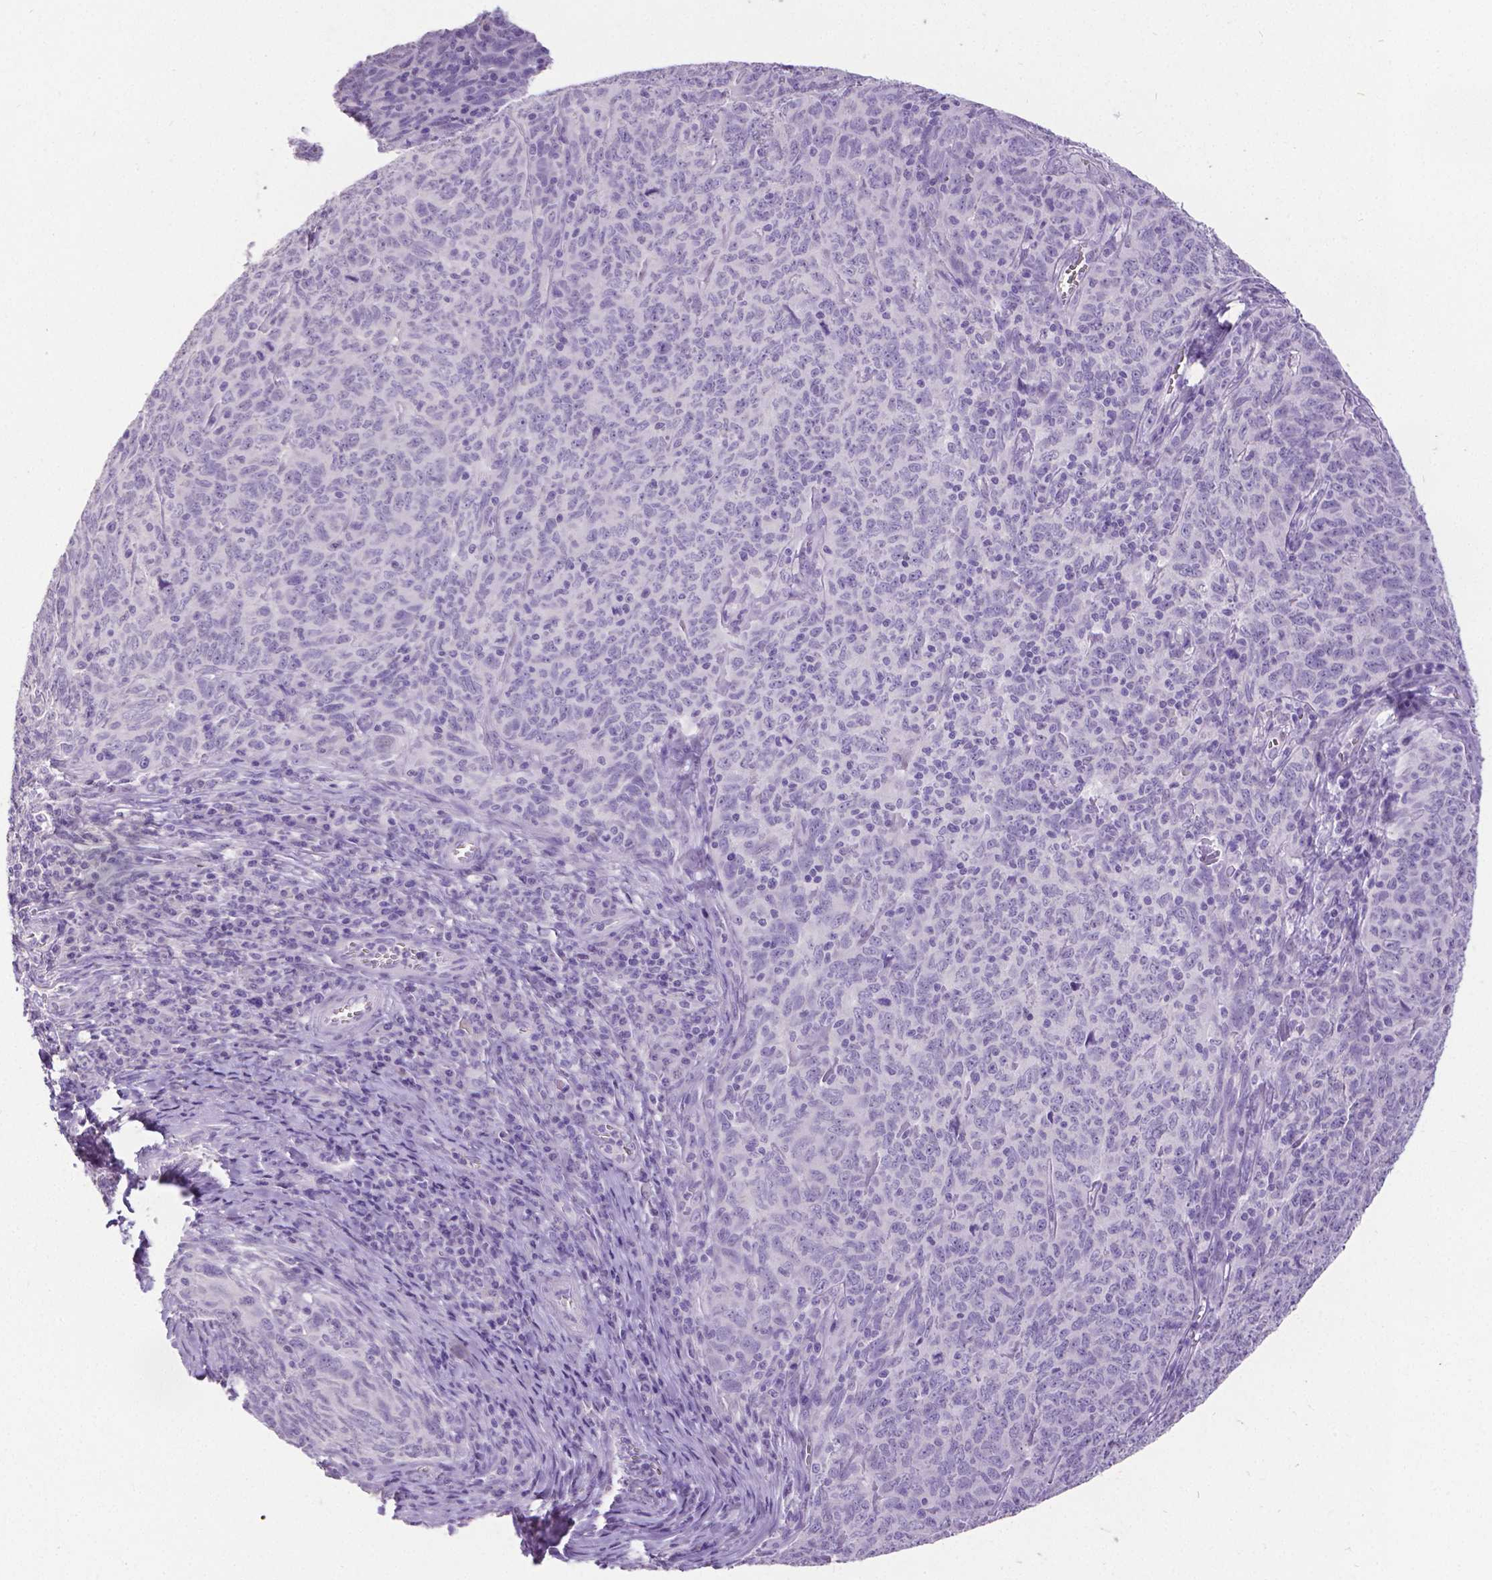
{"staining": {"intensity": "negative", "quantity": "none", "location": "none"}, "tissue": "skin cancer", "cell_type": "Tumor cells", "image_type": "cancer", "snomed": [{"axis": "morphology", "description": "Squamous cell carcinoma, NOS"}, {"axis": "topography", "description": "Skin"}, {"axis": "topography", "description": "Anal"}], "caption": "Photomicrograph shows no protein expression in tumor cells of squamous cell carcinoma (skin) tissue.", "gene": "SATB2", "patient": {"sex": "female", "age": 51}}